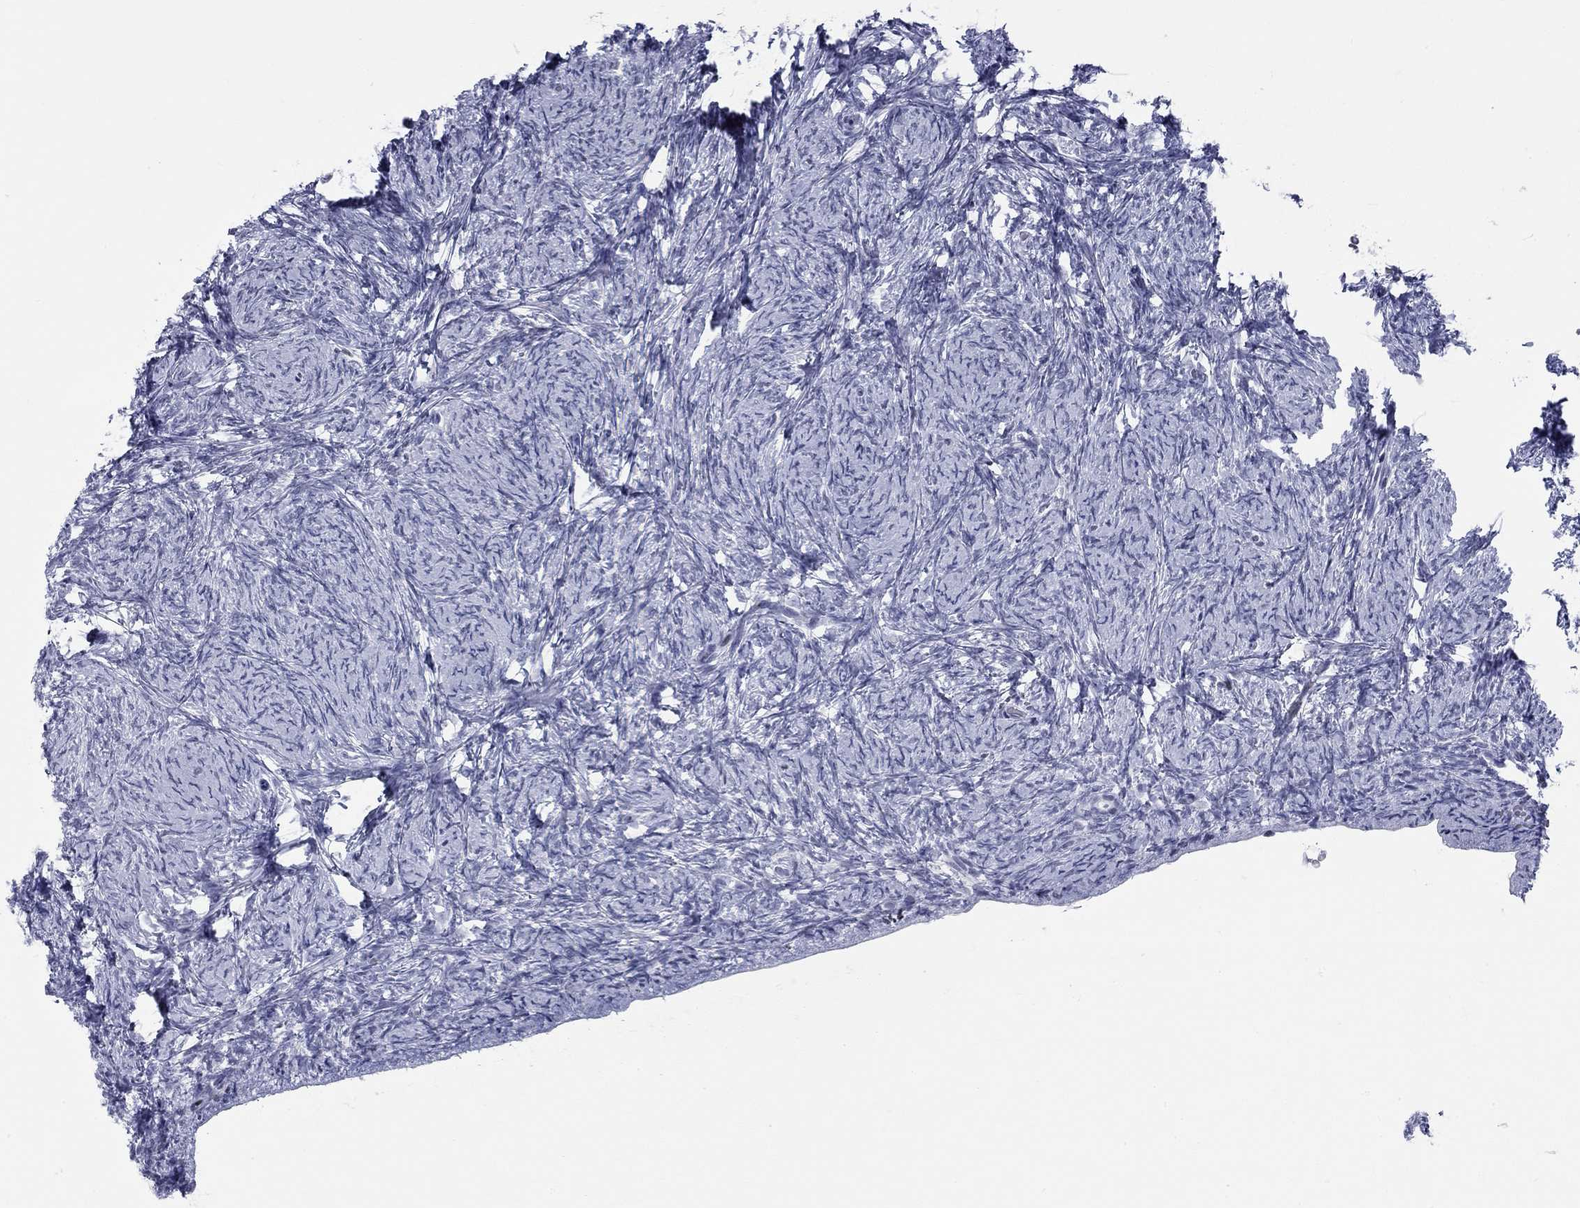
{"staining": {"intensity": "negative", "quantity": "none", "location": "none"}, "tissue": "ovary", "cell_type": "Ovarian stroma cells", "image_type": "normal", "snomed": [{"axis": "morphology", "description": "Normal tissue, NOS"}, {"axis": "topography", "description": "Ovary"}], "caption": "High power microscopy image of an immunohistochemistry photomicrograph of unremarkable ovary, revealing no significant expression in ovarian stroma cells. (Stains: DAB IHC with hematoxylin counter stain, Microscopy: brightfield microscopy at high magnification).", "gene": "ASF1B", "patient": {"sex": "female", "age": 34}}